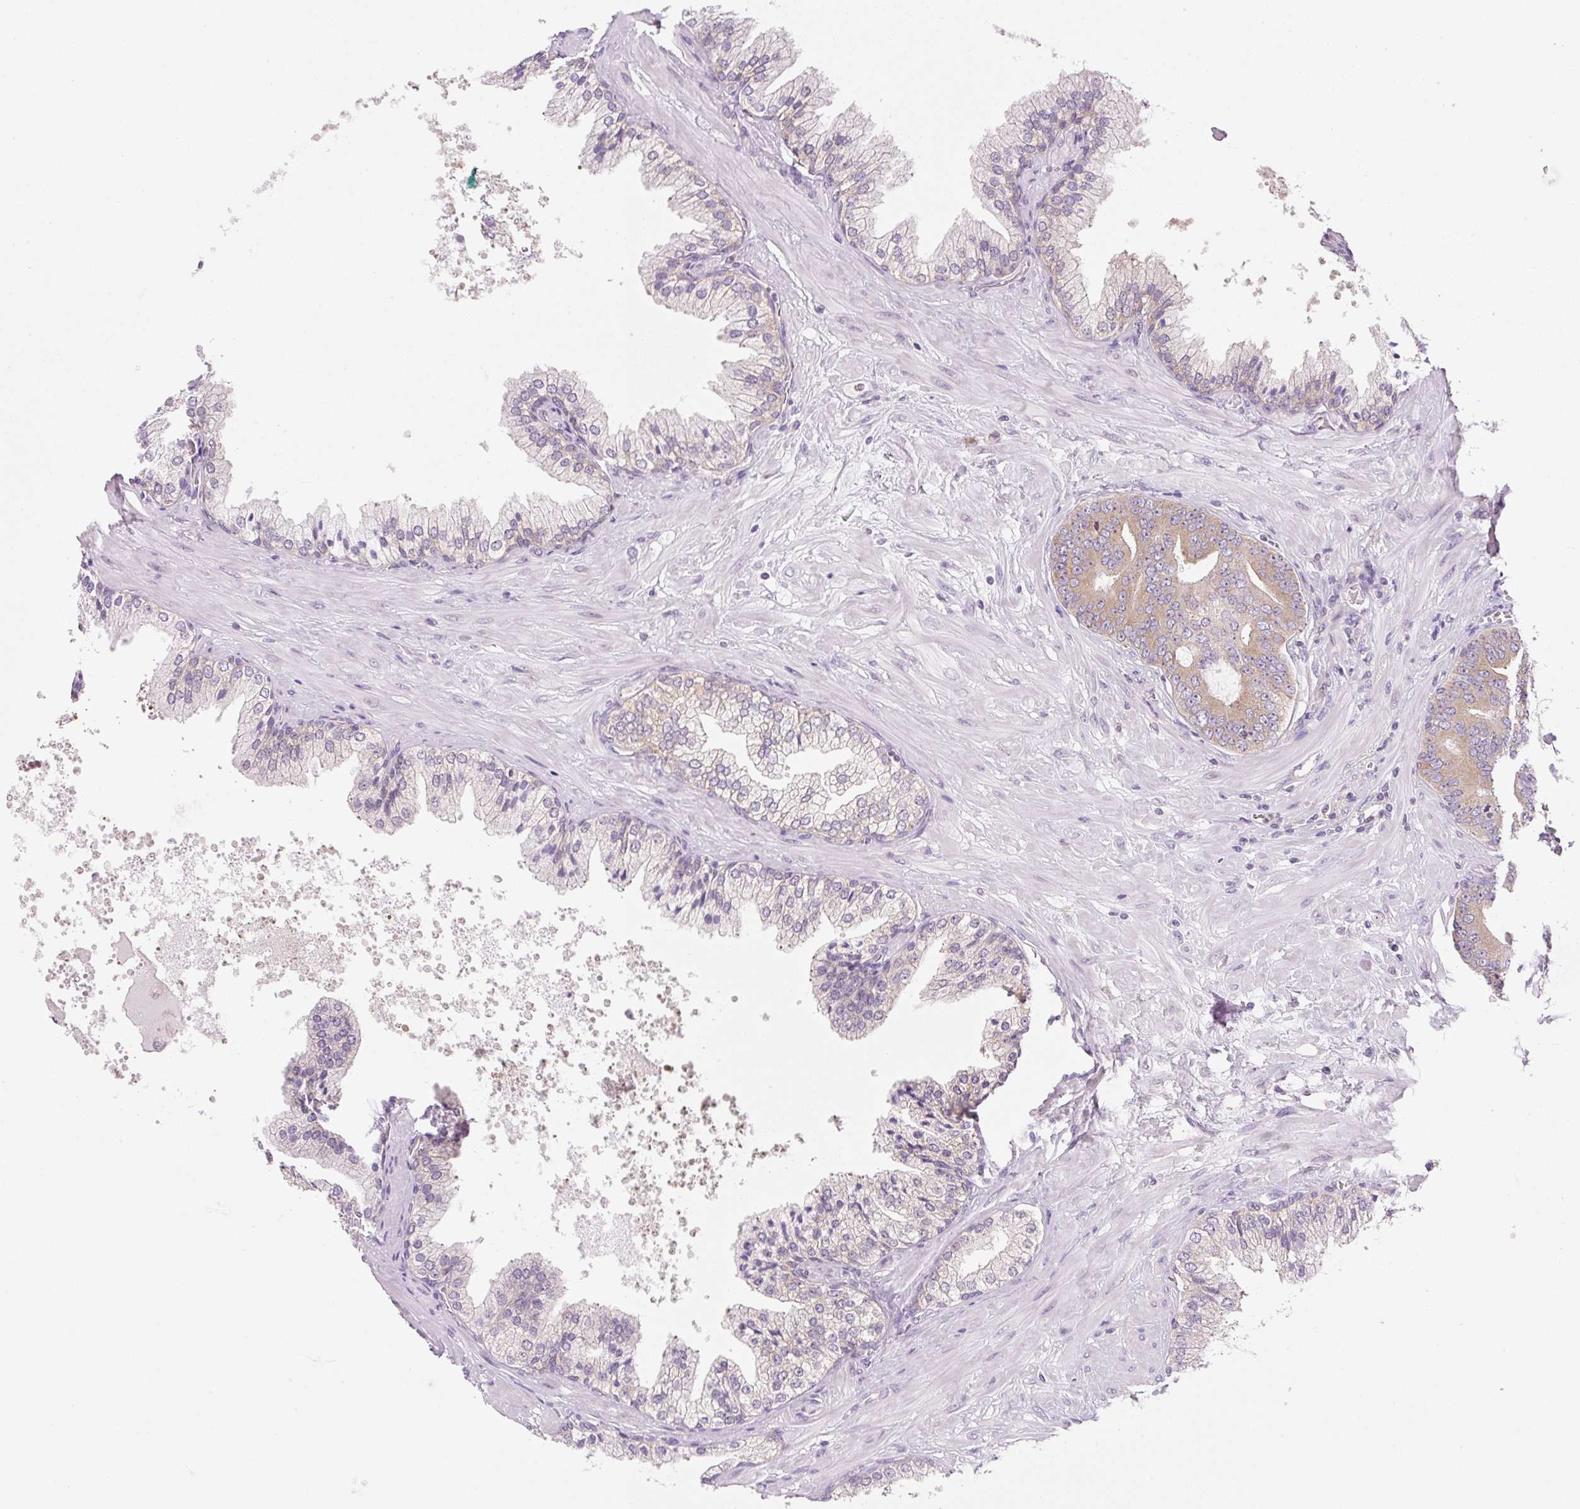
{"staining": {"intensity": "weak", "quantity": ">75%", "location": "cytoplasmic/membranous"}, "tissue": "prostate cancer", "cell_type": "Tumor cells", "image_type": "cancer", "snomed": [{"axis": "morphology", "description": "Adenocarcinoma, High grade"}, {"axis": "topography", "description": "Prostate"}], "caption": "Adenocarcinoma (high-grade) (prostate) stained with immunohistochemistry shows weak cytoplasmic/membranous staining in approximately >75% of tumor cells.", "gene": "RPL18A", "patient": {"sex": "male", "age": 55}}